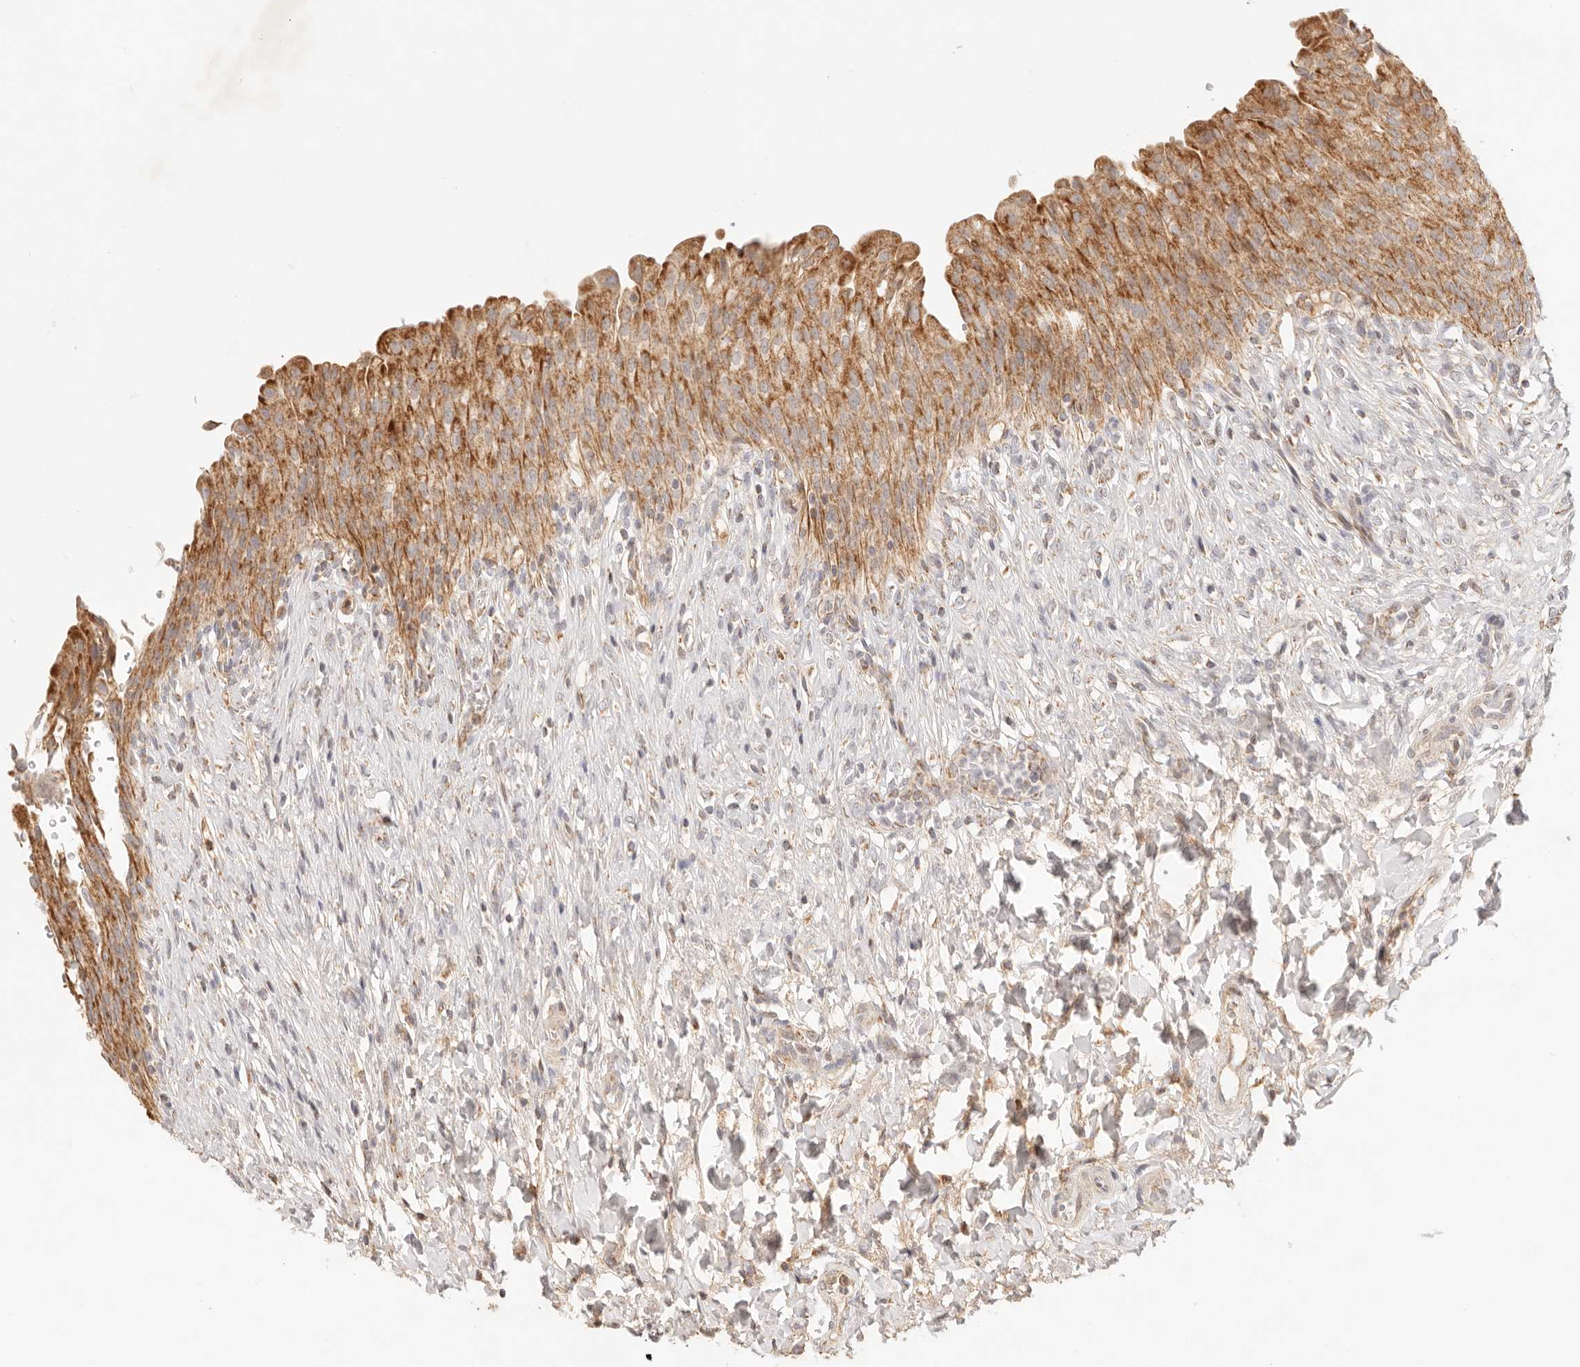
{"staining": {"intensity": "moderate", "quantity": ">75%", "location": "cytoplasmic/membranous"}, "tissue": "urinary bladder", "cell_type": "Urothelial cells", "image_type": "normal", "snomed": [{"axis": "morphology", "description": "Urothelial carcinoma, High grade"}, {"axis": "topography", "description": "Urinary bladder"}], "caption": "Normal urinary bladder was stained to show a protein in brown. There is medium levels of moderate cytoplasmic/membranous positivity in about >75% of urothelial cells. (brown staining indicates protein expression, while blue staining denotes nuclei).", "gene": "COA6", "patient": {"sex": "male", "age": 46}}